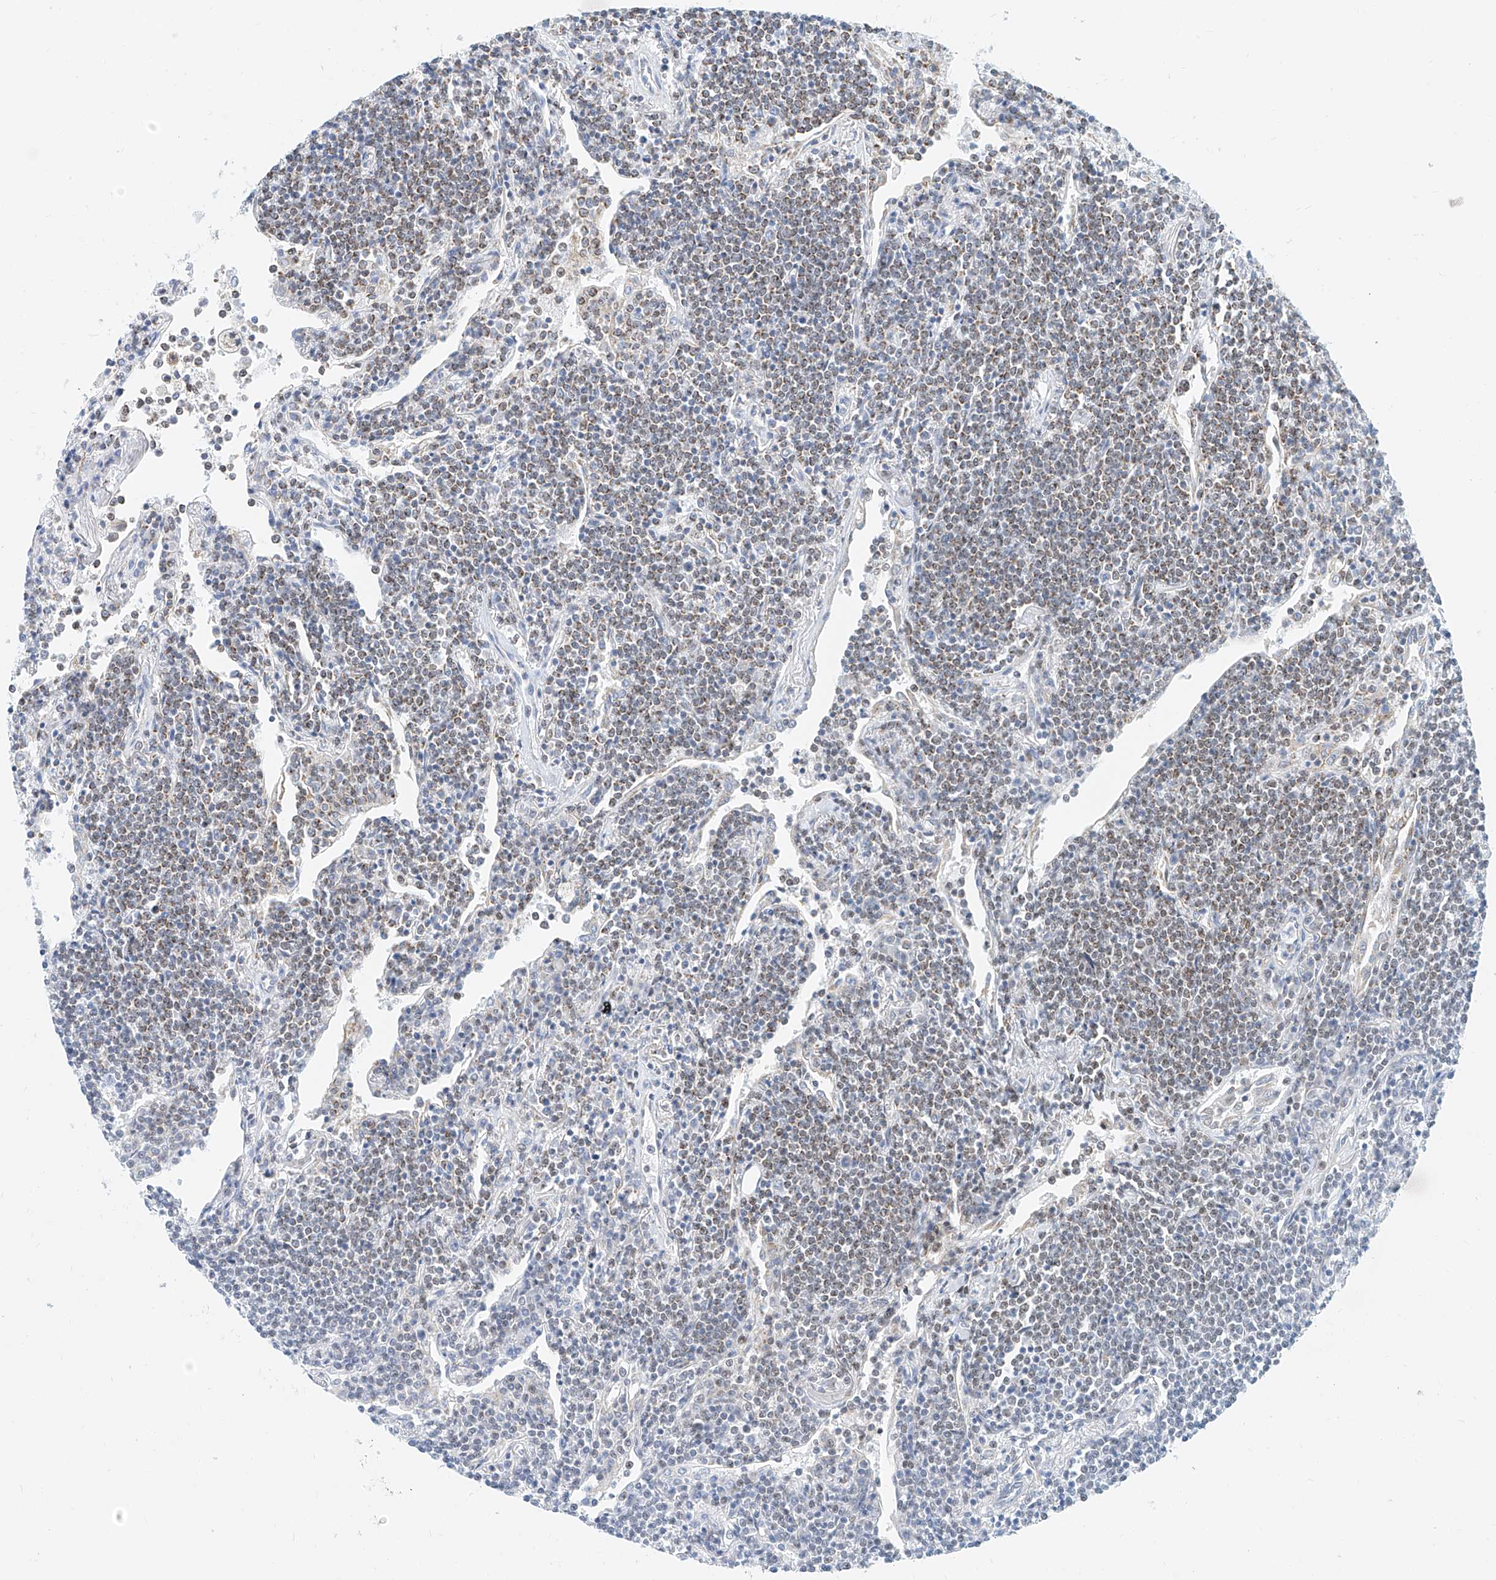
{"staining": {"intensity": "weak", "quantity": "25%-75%", "location": "cytoplasmic/membranous"}, "tissue": "lymphoma", "cell_type": "Tumor cells", "image_type": "cancer", "snomed": [{"axis": "morphology", "description": "Malignant lymphoma, non-Hodgkin's type, Low grade"}, {"axis": "topography", "description": "Lung"}], "caption": "A histopathology image of human low-grade malignant lymphoma, non-Hodgkin's type stained for a protein displays weak cytoplasmic/membranous brown staining in tumor cells.", "gene": "NALCN", "patient": {"sex": "female", "age": 71}}